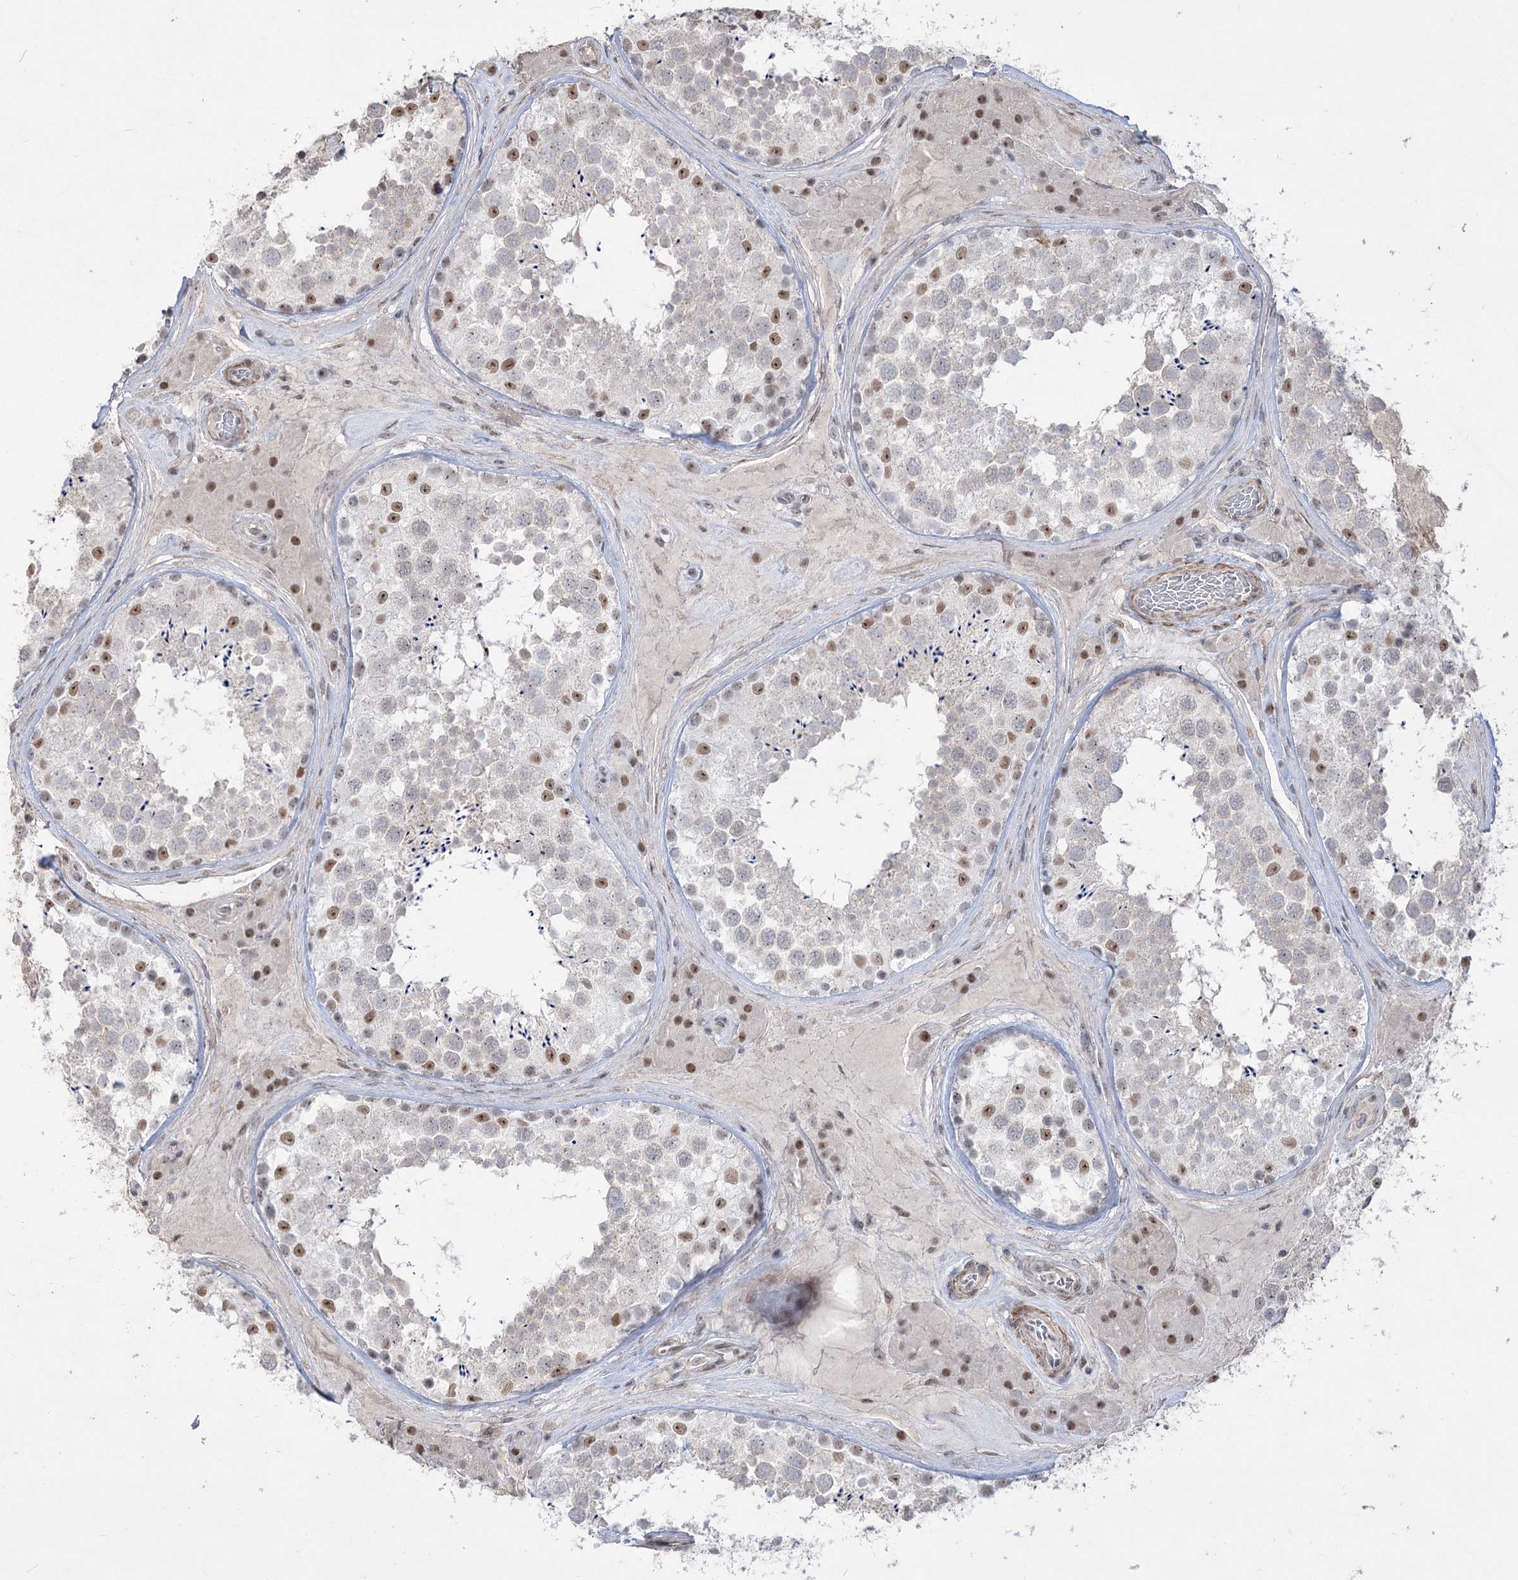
{"staining": {"intensity": "moderate", "quantity": "<25%", "location": "nuclear"}, "tissue": "testis", "cell_type": "Cells in seminiferous ducts", "image_type": "normal", "snomed": [{"axis": "morphology", "description": "Normal tissue, NOS"}, {"axis": "topography", "description": "Testis"}], "caption": "A micrograph of human testis stained for a protein reveals moderate nuclear brown staining in cells in seminiferous ducts. Using DAB (3,3'-diaminobenzidine) (brown) and hematoxylin (blue) stains, captured at high magnification using brightfield microscopy.", "gene": "ZSCAN23", "patient": {"sex": "male", "age": 46}}